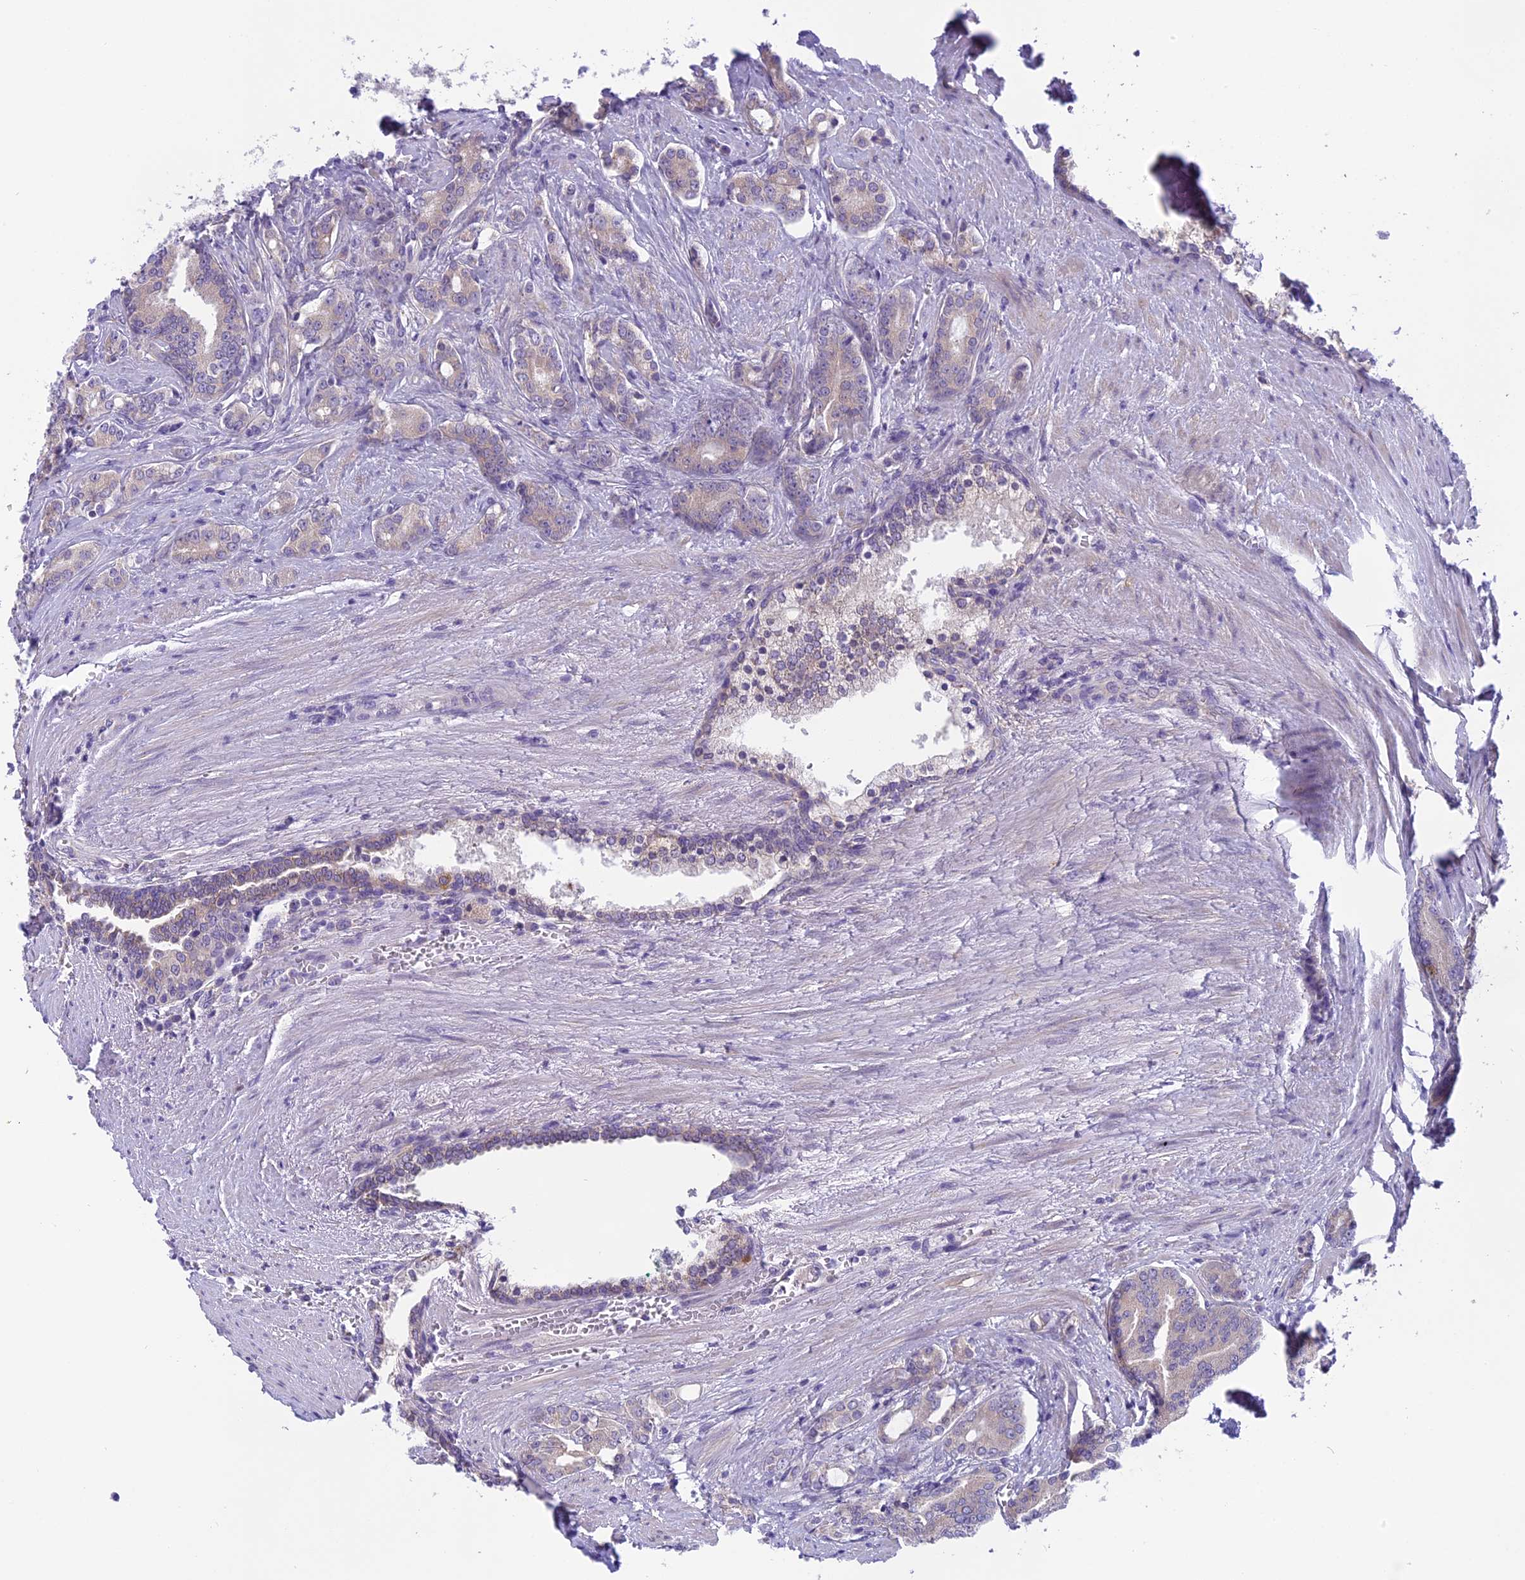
{"staining": {"intensity": "negative", "quantity": "none", "location": "none"}, "tissue": "prostate cancer", "cell_type": "Tumor cells", "image_type": "cancer", "snomed": [{"axis": "morphology", "description": "Adenocarcinoma, High grade"}, {"axis": "topography", "description": "Prostate"}], "caption": "IHC micrograph of neoplastic tissue: human adenocarcinoma (high-grade) (prostate) stained with DAB demonstrates no significant protein positivity in tumor cells. (DAB (3,3'-diaminobenzidine) immunohistochemistry, high magnification).", "gene": "ARHGEF37", "patient": {"sex": "male", "age": 72}}